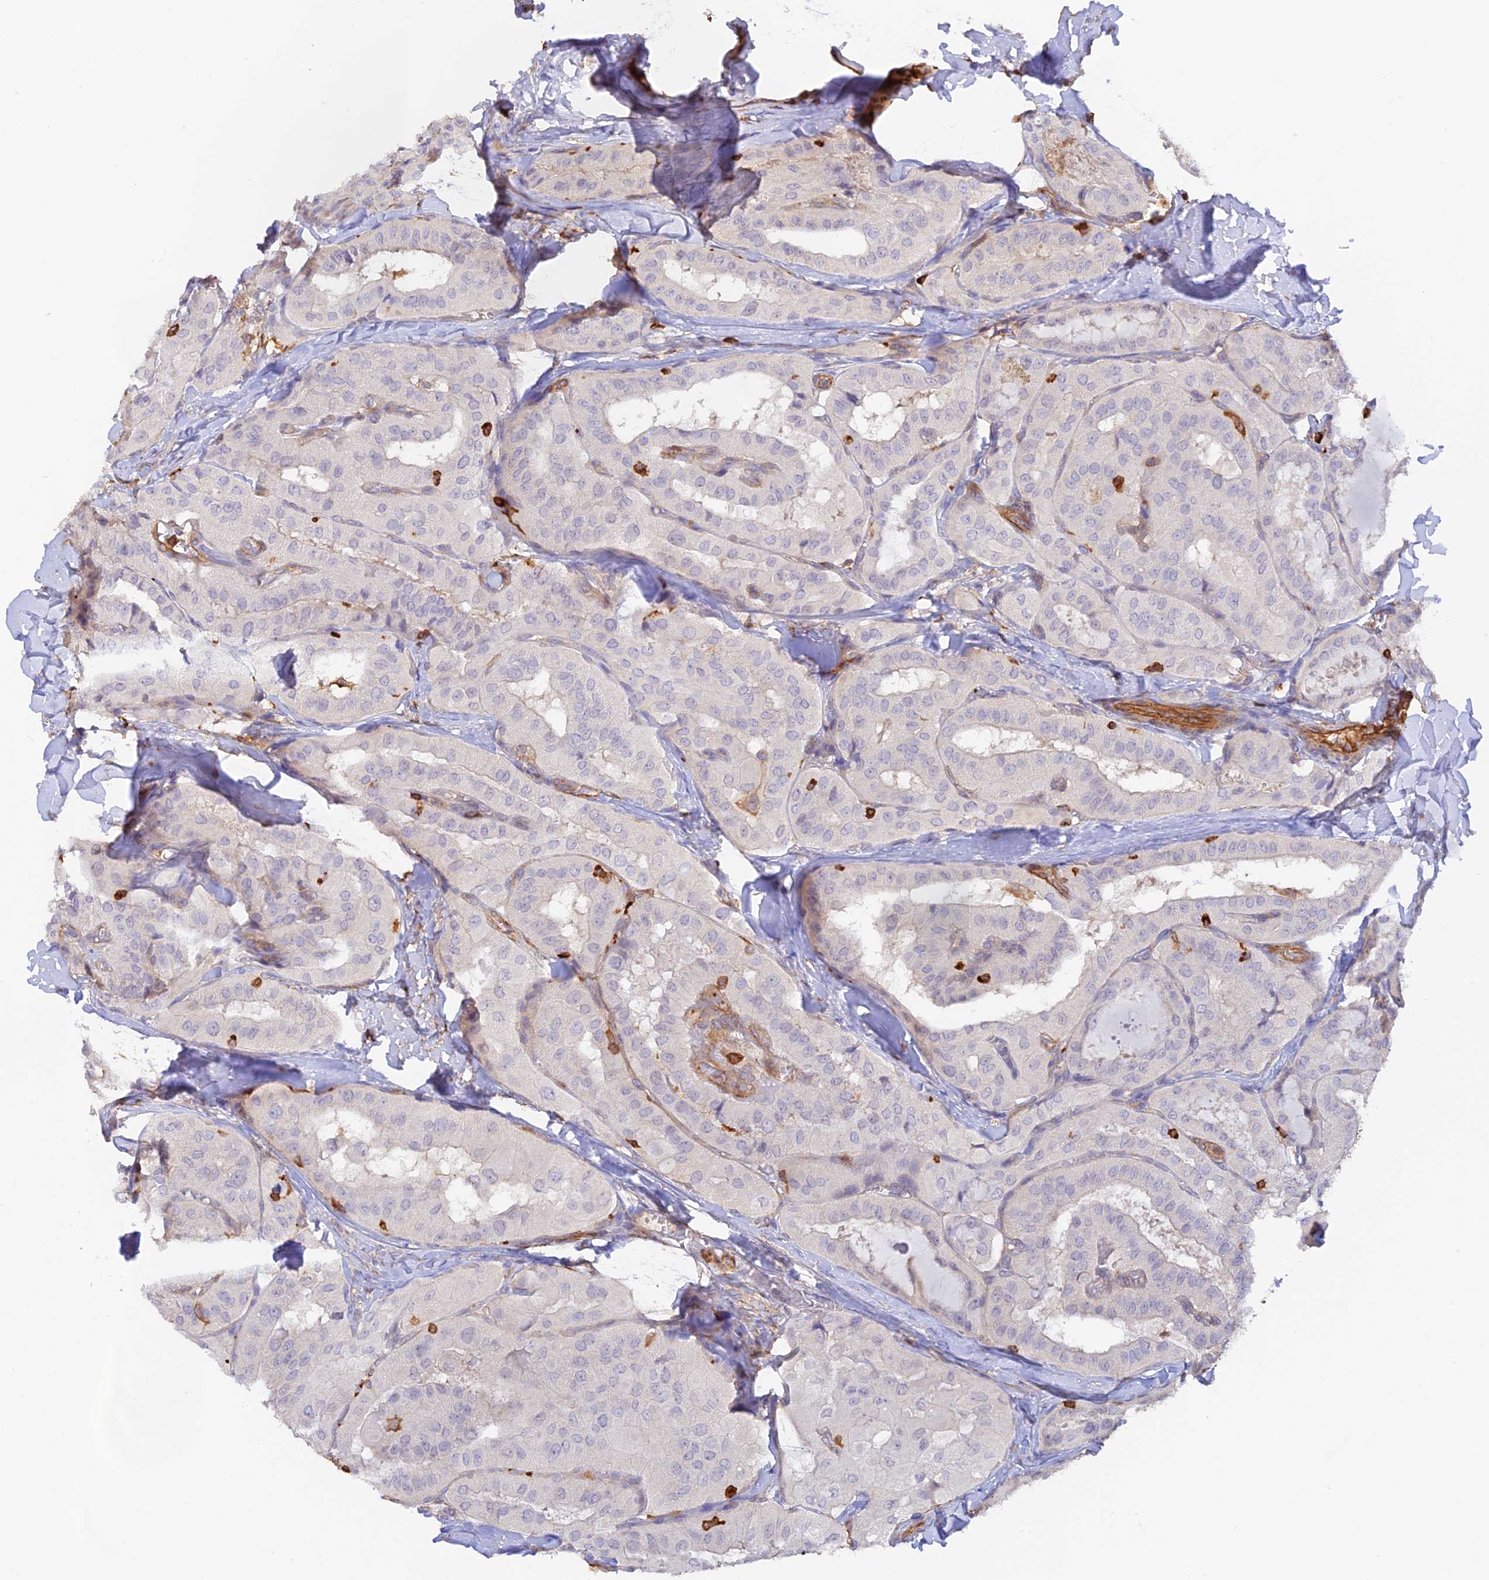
{"staining": {"intensity": "negative", "quantity": "none", "location": "none"}, "tissue": "thyroid cancer", "cell_type": "Tumor cells", "image_type": "cancer", "snomed": [{"axis": "morphology", "description": "Normal tissue, NOS"}, {"axis": "morphology", "description": "Papillary adenocarcinoma, NOS"}, {"axis": "topography", "description": "Thyroid gland"}], "caption": "This is a image of immunohistochemistry staining of thyroid papillary adenocarcinoma, which shows no positivity in tumor cells.", "gene": "DENND1C", "patient": {"sex": "female", "age": 59}}